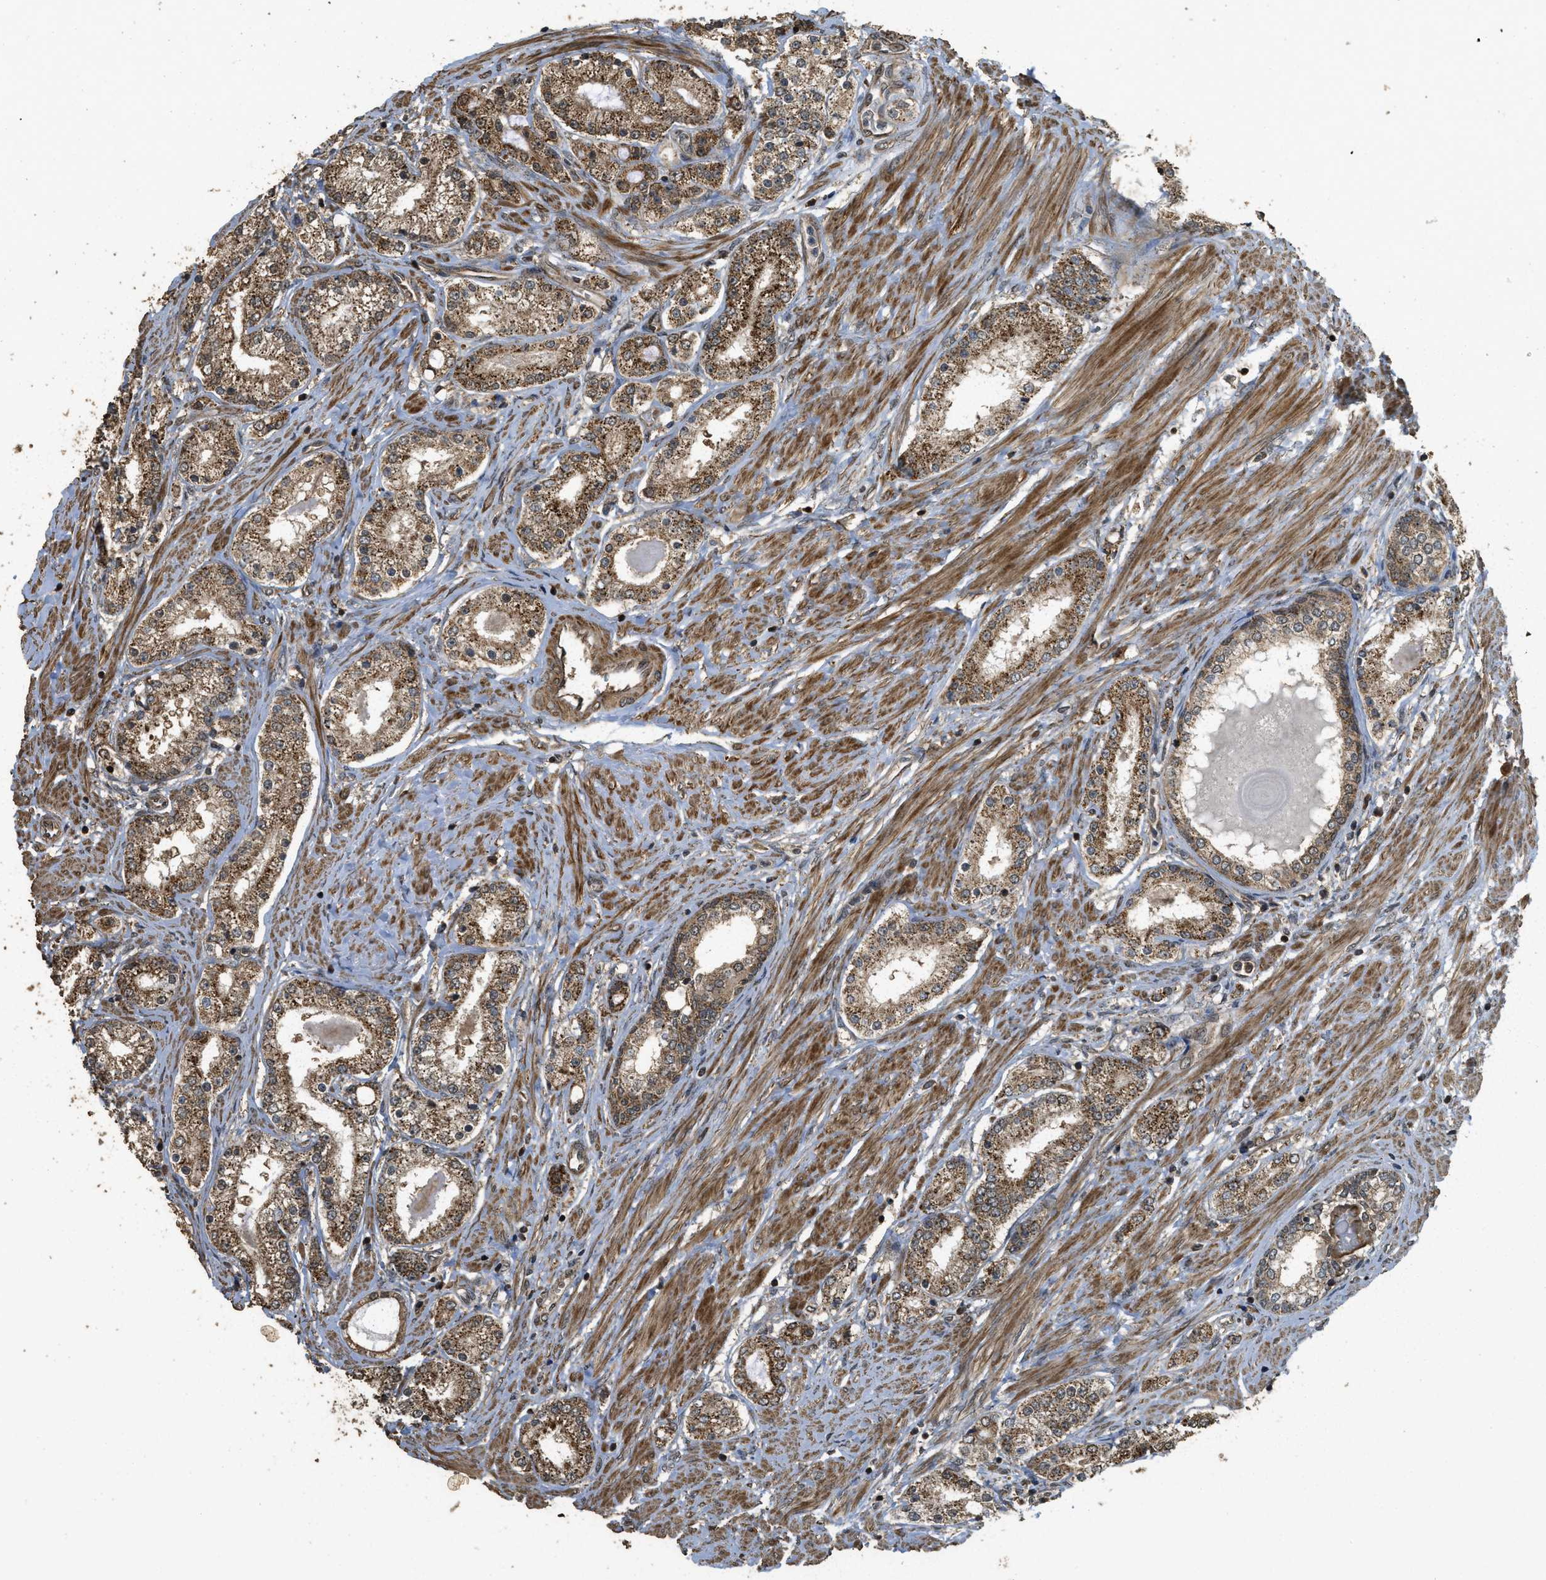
{"staining": {"intensity": "moderate", "quantity": ">75%", "location": "cytoplasmic/membranous"}, "tissue": "prostate cancer", "cell_type": "Tumor cells", "image_type": "cancer", "snomed": [{"axis": "morphology", "description": "Adenocarcinoma, Low grade"}, {"axis": "topography", "description": "Prostate"}], "caption": "A brown stain labels moderate cytoplasmic/membranous positivity of a protein in low-grade adenocarcinoma (prostate) tumor cells. (IHC, brightfield microscopy, high magnification).", "gene": "CTPS1", "patient": {"sex": "male", "age": 63}}